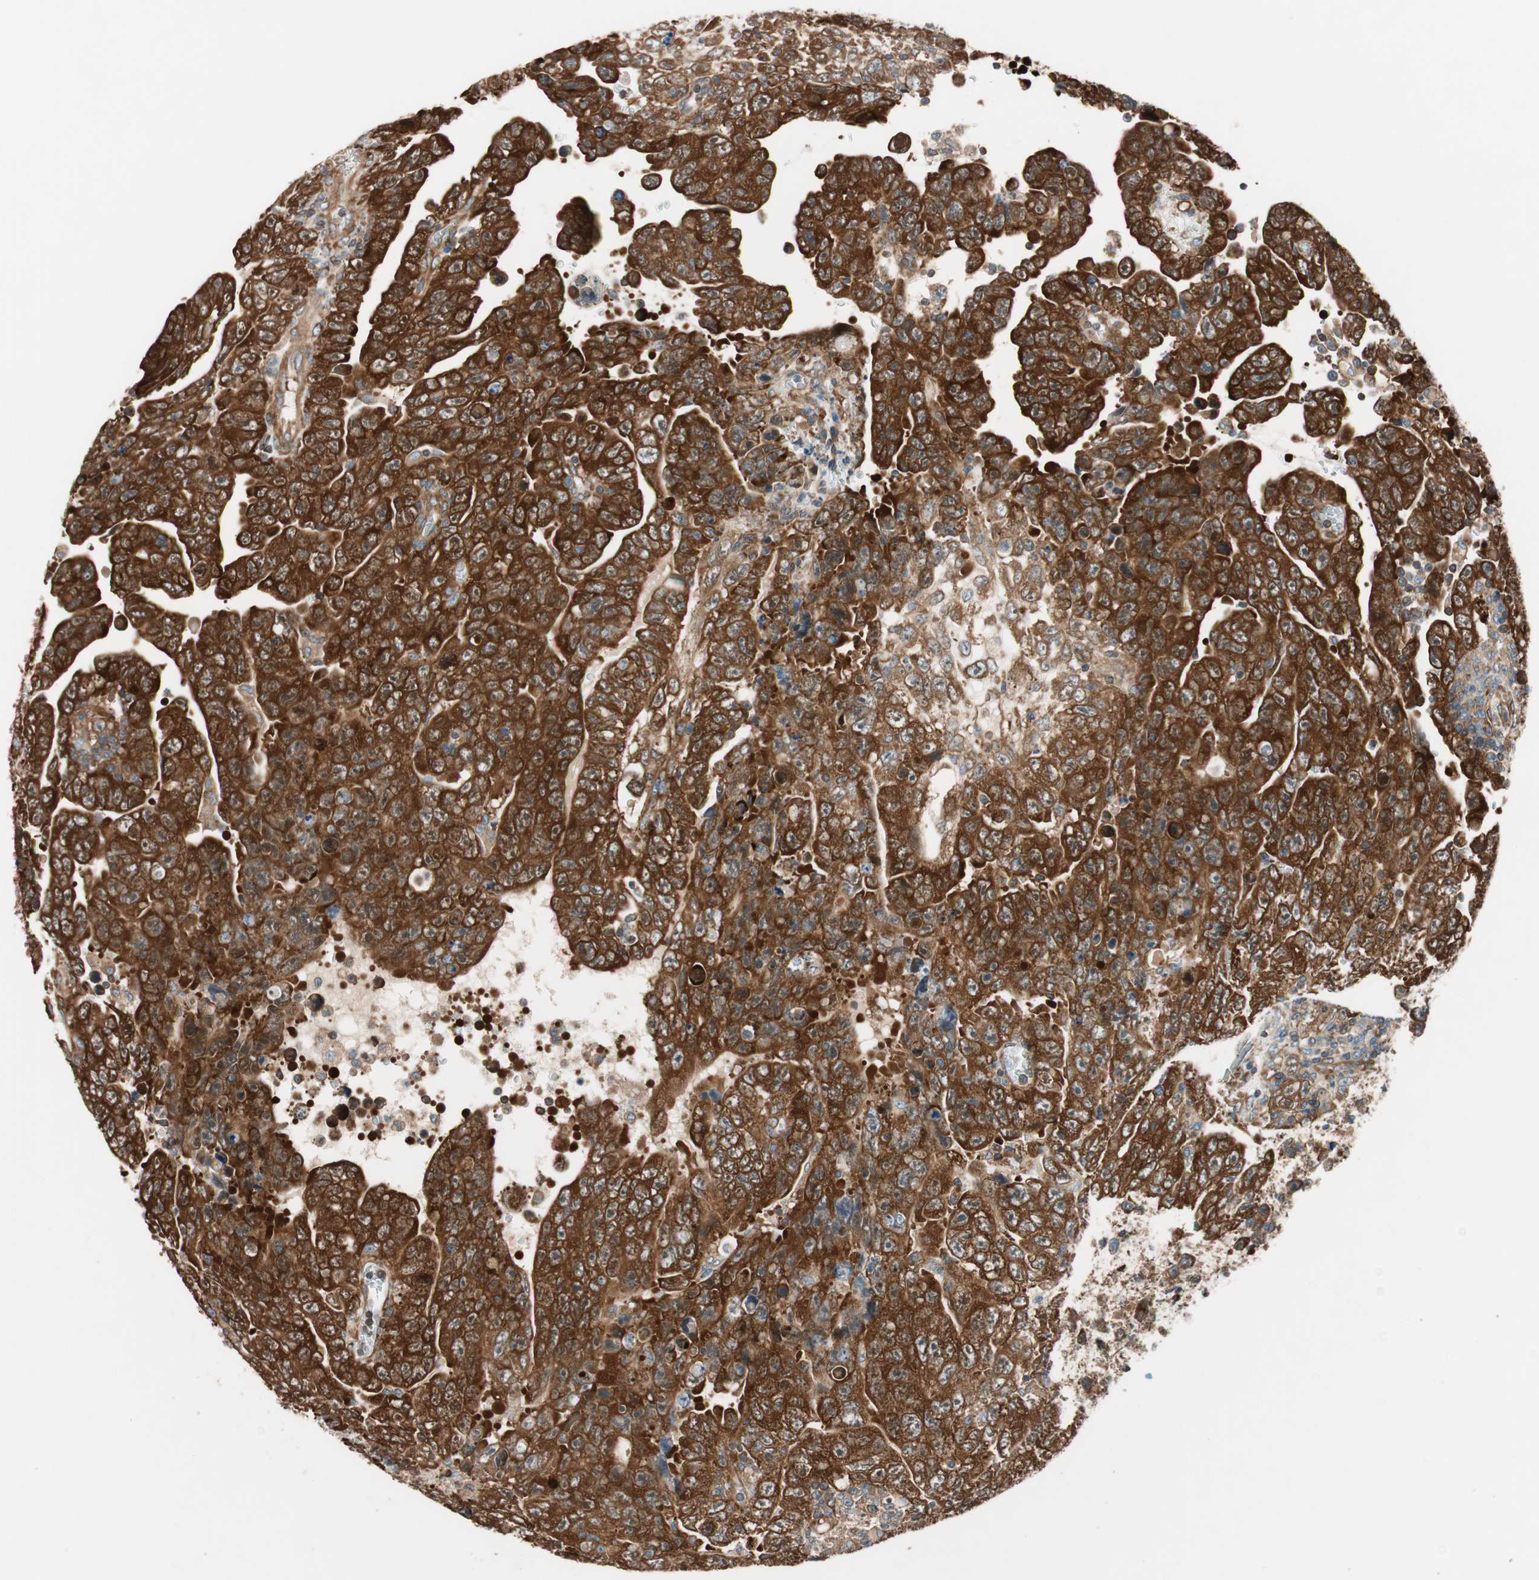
{"staining": {"intensity": "strong", "quantity": ">75%", "location": "cytoplasmic/membranous"}, "tissue": "testis cancer", "cell_type": "Tumor cells", "image_type": "cancer", "snomed": [{"axis": "morphology", "description": "Carcinoma, Embryonal, NOS"}, {"axis": "topography", "description": "Testis"}], "caption": "Immunohistochemical staining of human testis cancer (embryonal carcinoma) demonstrates high levels of strong cytoplasmic/membranous positivity in approximately >75% of tumor cells. (DAB IHC with brightfield microscopy, high magnification).", "gene": "WASL", "patient": {"sex": "male", "age": 28}}